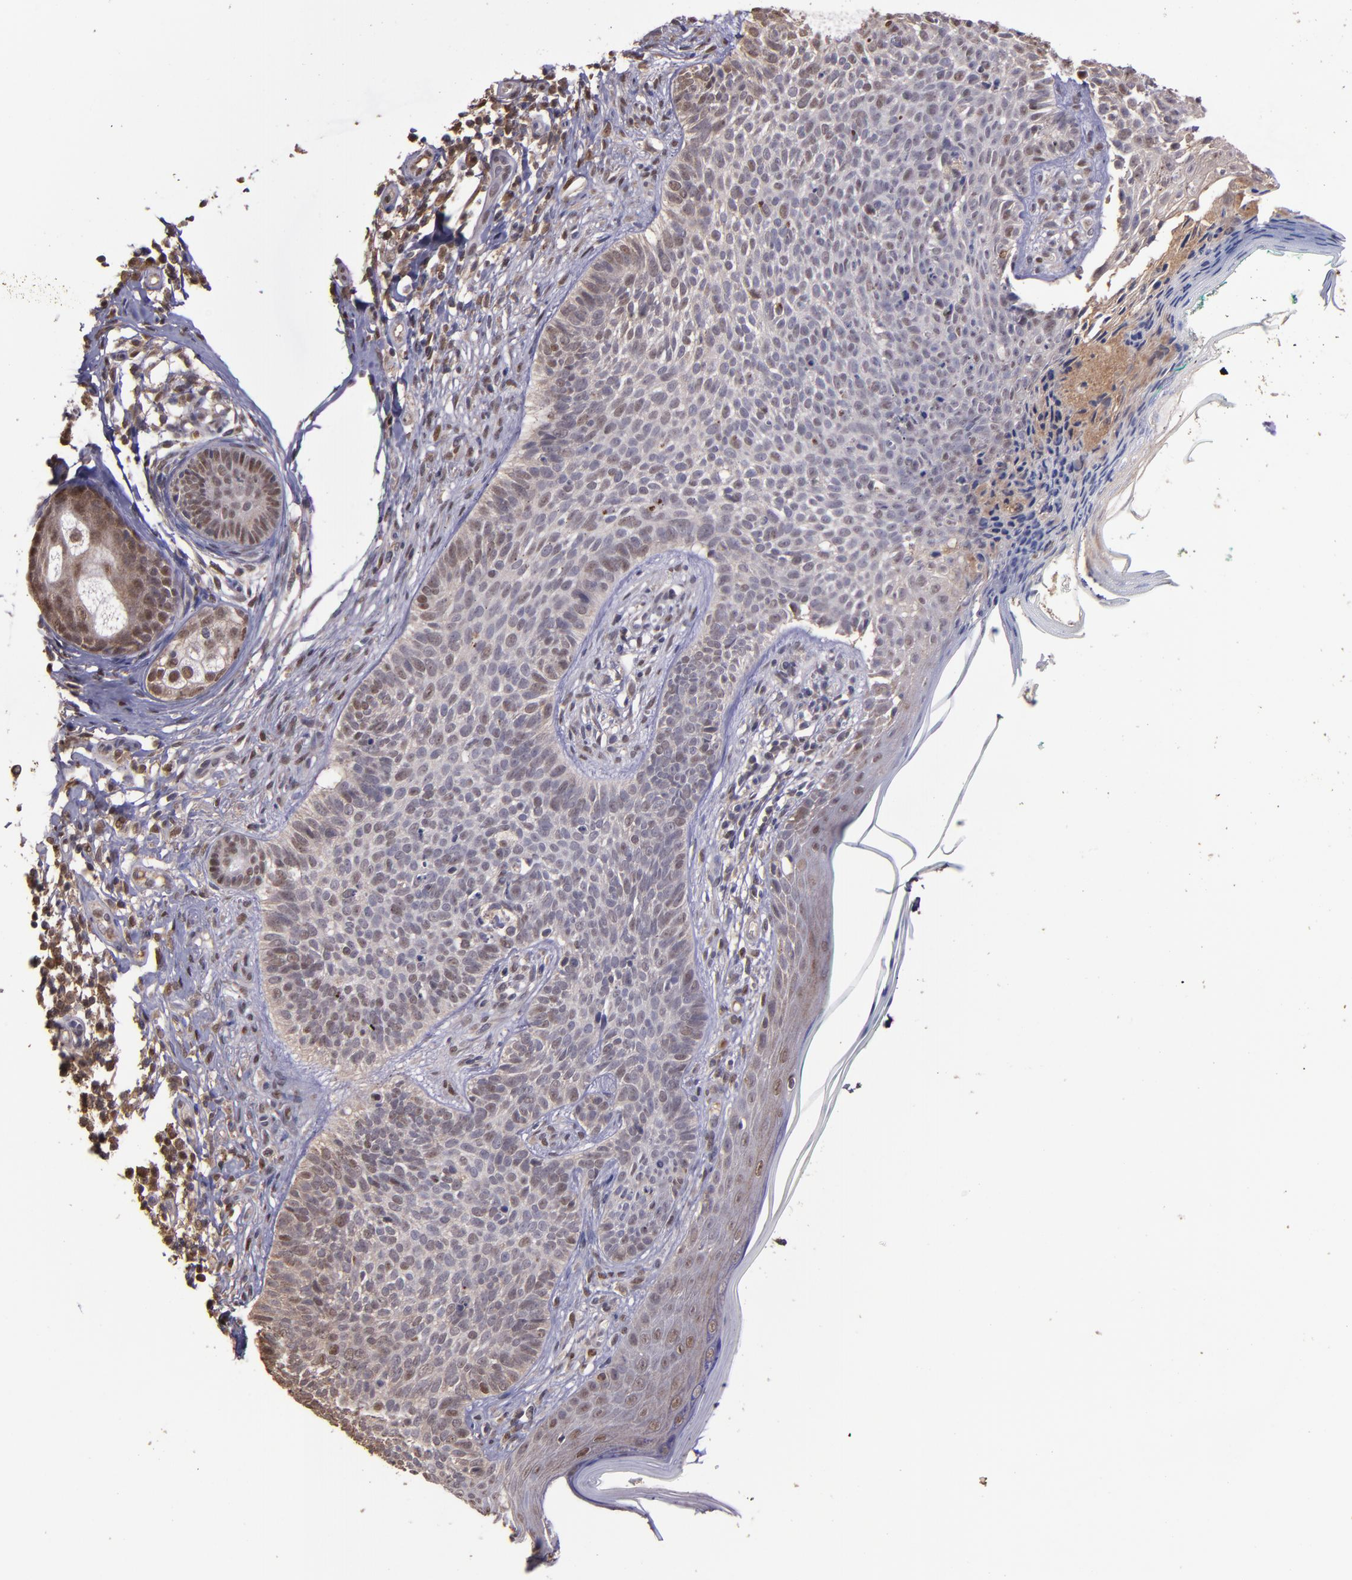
{"staining": {"intensity": "moderate", "quantity": "25%-75%", "location": "cytoplasmic/membranous,nuclear"}, "tissue": "skin cancer", "cell_type": "Tumor cells", "image_type": "cancer", "snomed": [{"axis": "morphology", "description": "Normal tissue, NOS"}, {"axis": "morphology", "description": "Basal cell carcinoma"}, {"axis": "topography", "description": "Skin"}], "caption": "Human skin cancer stained with a protein marker reveals moderate staining in tumor cells.", "gene": "SERPINF2", "patient": {"sex": "male", "age": 76}}